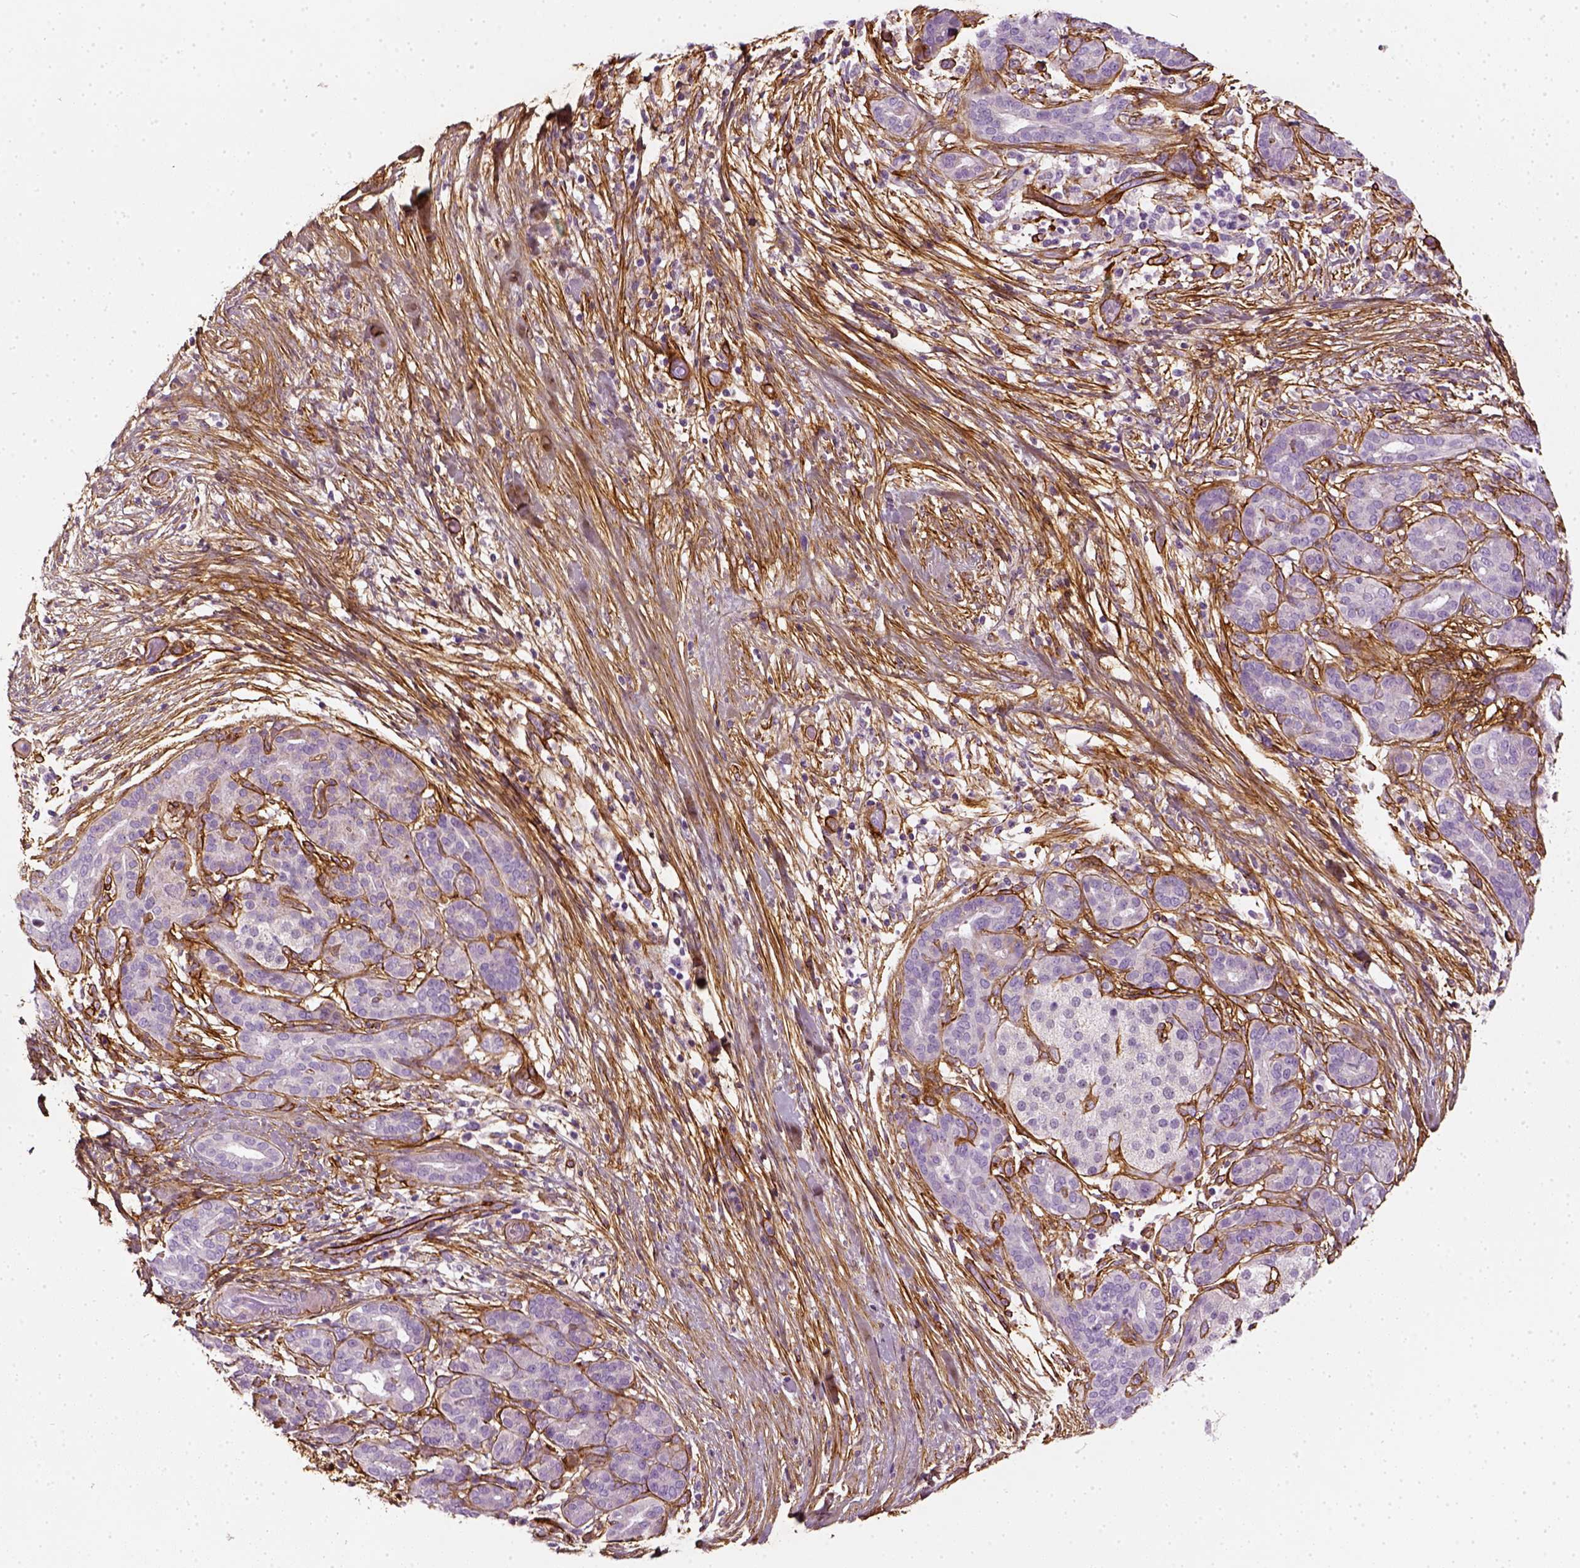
{"staining": {"intensity": "negative", "quantity": "none", "location": "none"}, "tissue": "pancreatic cancer", "cell_type": "Tumor cells", "image_type": "cancer", "snomed": [{"axis": "morphology", "description": "Adenocarcinoma, NOS"}, {"axis": "topography", "description": "Pancreas"}], "caption": "DAB immunohistochemical staining of pancreatic adenocarcinoma exhibits no significant staining in tumor cells.", "gene": "COL6A2", "patient": {"sex": "male", "age": 44}}